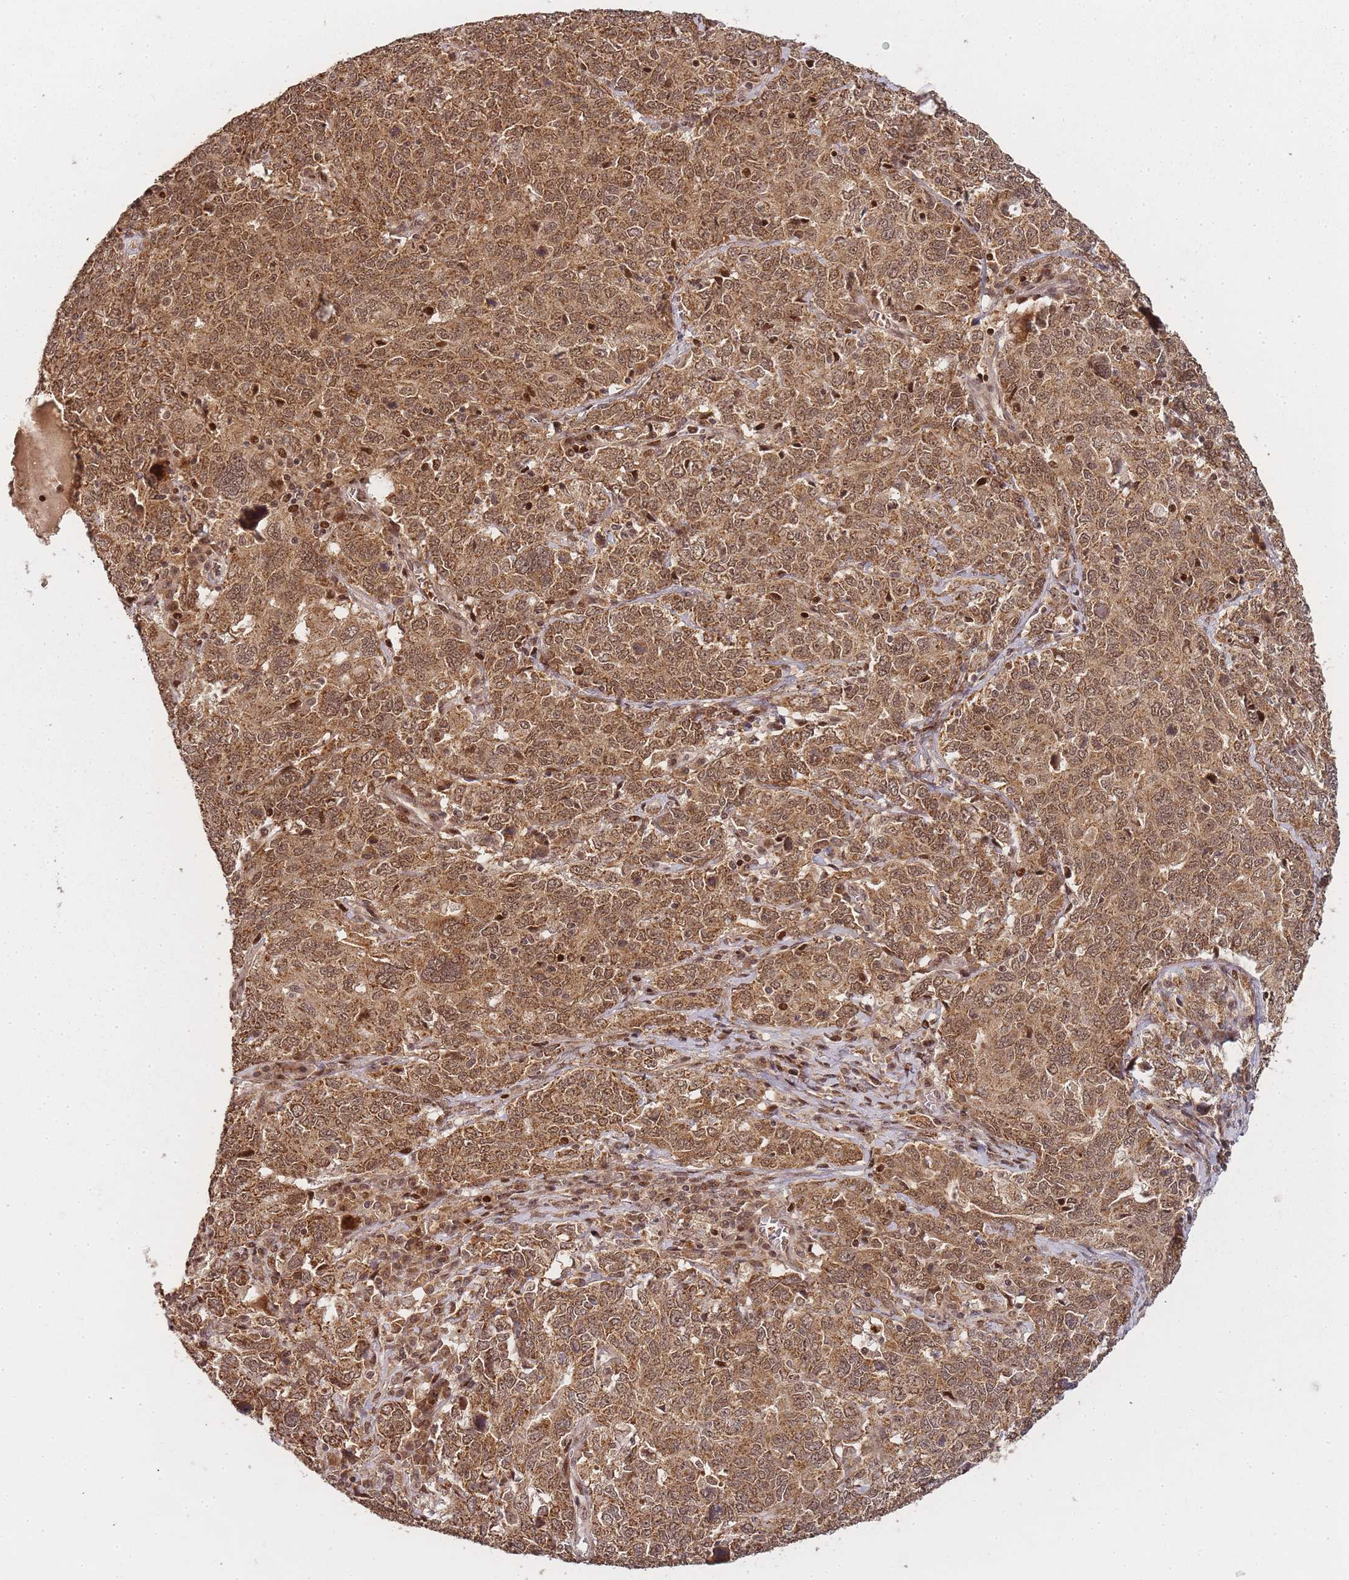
{"staining": {"intensity": "moderate", "quantity": ">75%", "location": "cytoplasmic/membranous,nuclear"}, "tissue": "ovarian cancer", "cell_type": "Tumor cells", "image_type": "cancer", "snomed": [{"axis": "morphology", "description": "Carcinoma, endometroid"}, {"axis": "topography", "description": "Ovary"}], "caption": "Immunohistochemical staining of ovarian cancer displays medium levels of moderate cytoplasmic/membranous and nuclear positivity in approximately >75% of tumor cells.", "gene": "ZNF497", "patient": {"sex": "female", "age": 62}}